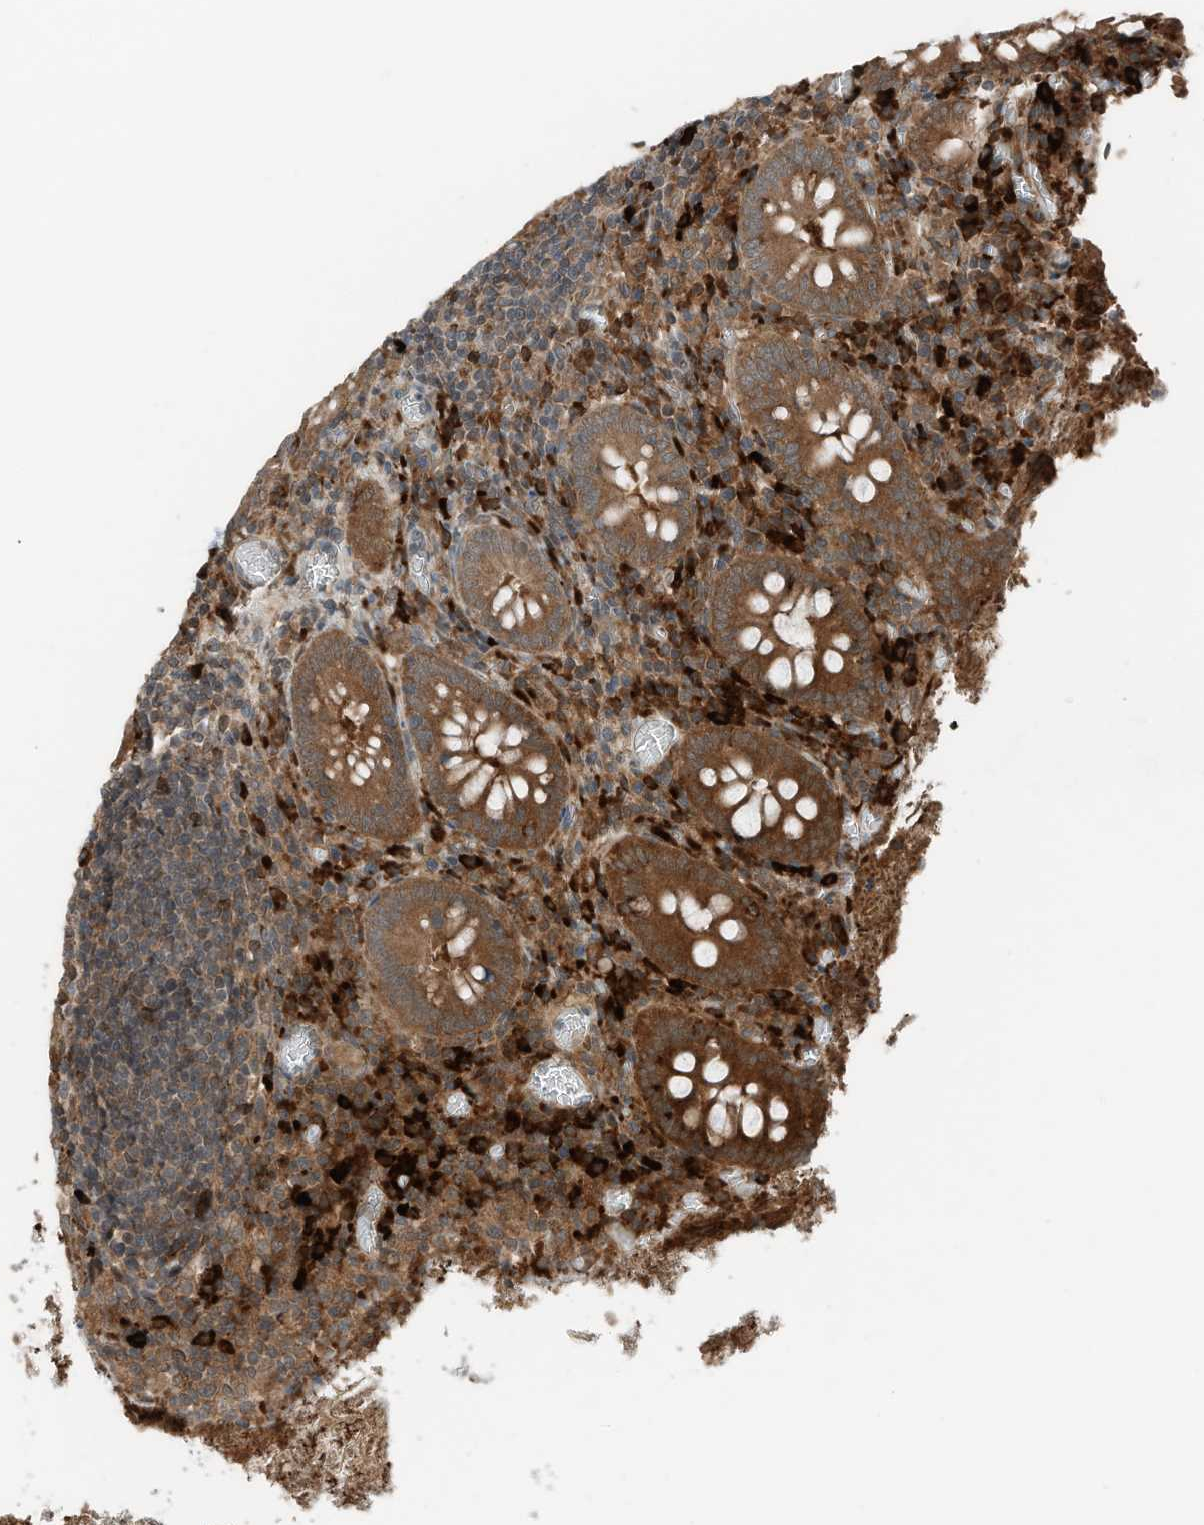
{"staining": {"intensity": "strong", "quantity": ">75%", "location": "cytoplasmic/membranous"}, "tissue": "appendix", "cell_type": "Glandular cells", "image_type": "normal", "snomed": [{"axis": "morphology", "description": "Normal tissue, NOS"}, {"axis": "topography", "description": "Appendix"}], "caption": "This image exhibits IHC staining of benign human appendix, with high strong cytoplasmic/membranous staining in approximately >75% of glandular cells.", "gene": "RMND1", "patient": {"sex": "female", "age": 17}}